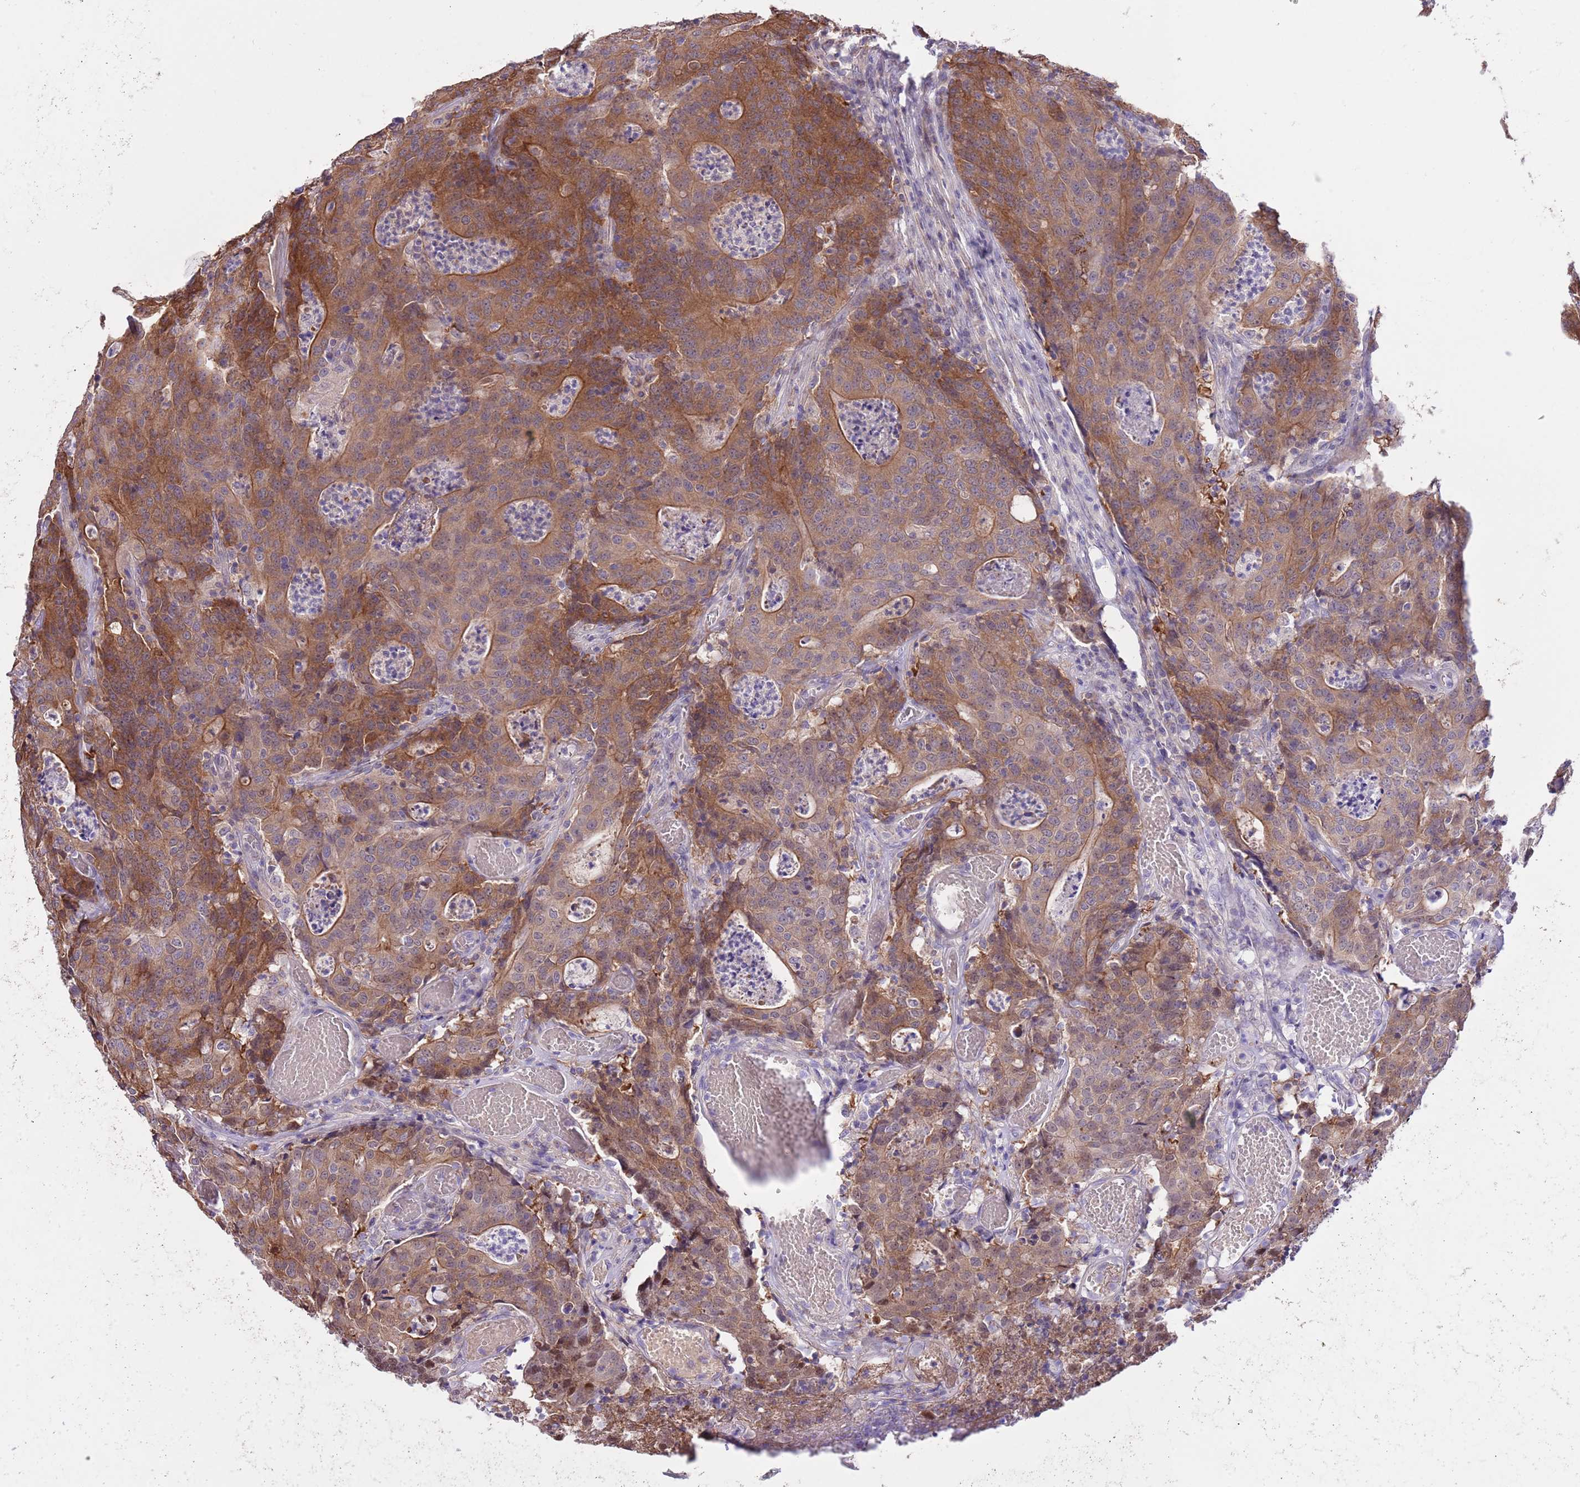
{"staining": {"intensity": "moderate", "quantity": ">75%", "location": "cytoplasmic/membranous"}, "tissue": "colorectal cancer", "cell_type": "Tumor cells", "image_type": "cancer", "snomed": [{"axis": "morphology", "description": "Adenocarcinoma, NOS"}, {"axis": "topography", "description": "Colon"}], "caption": "Approximately >75% of tumor cells in human adenocarcinoma (colorectal) demonstrate moderate cytoplasmic/membranous protein positivity as visualized by brown immunohistochemical staining.", "gene": "PRR32", "patient": {"sex": "male", "age": 83}}